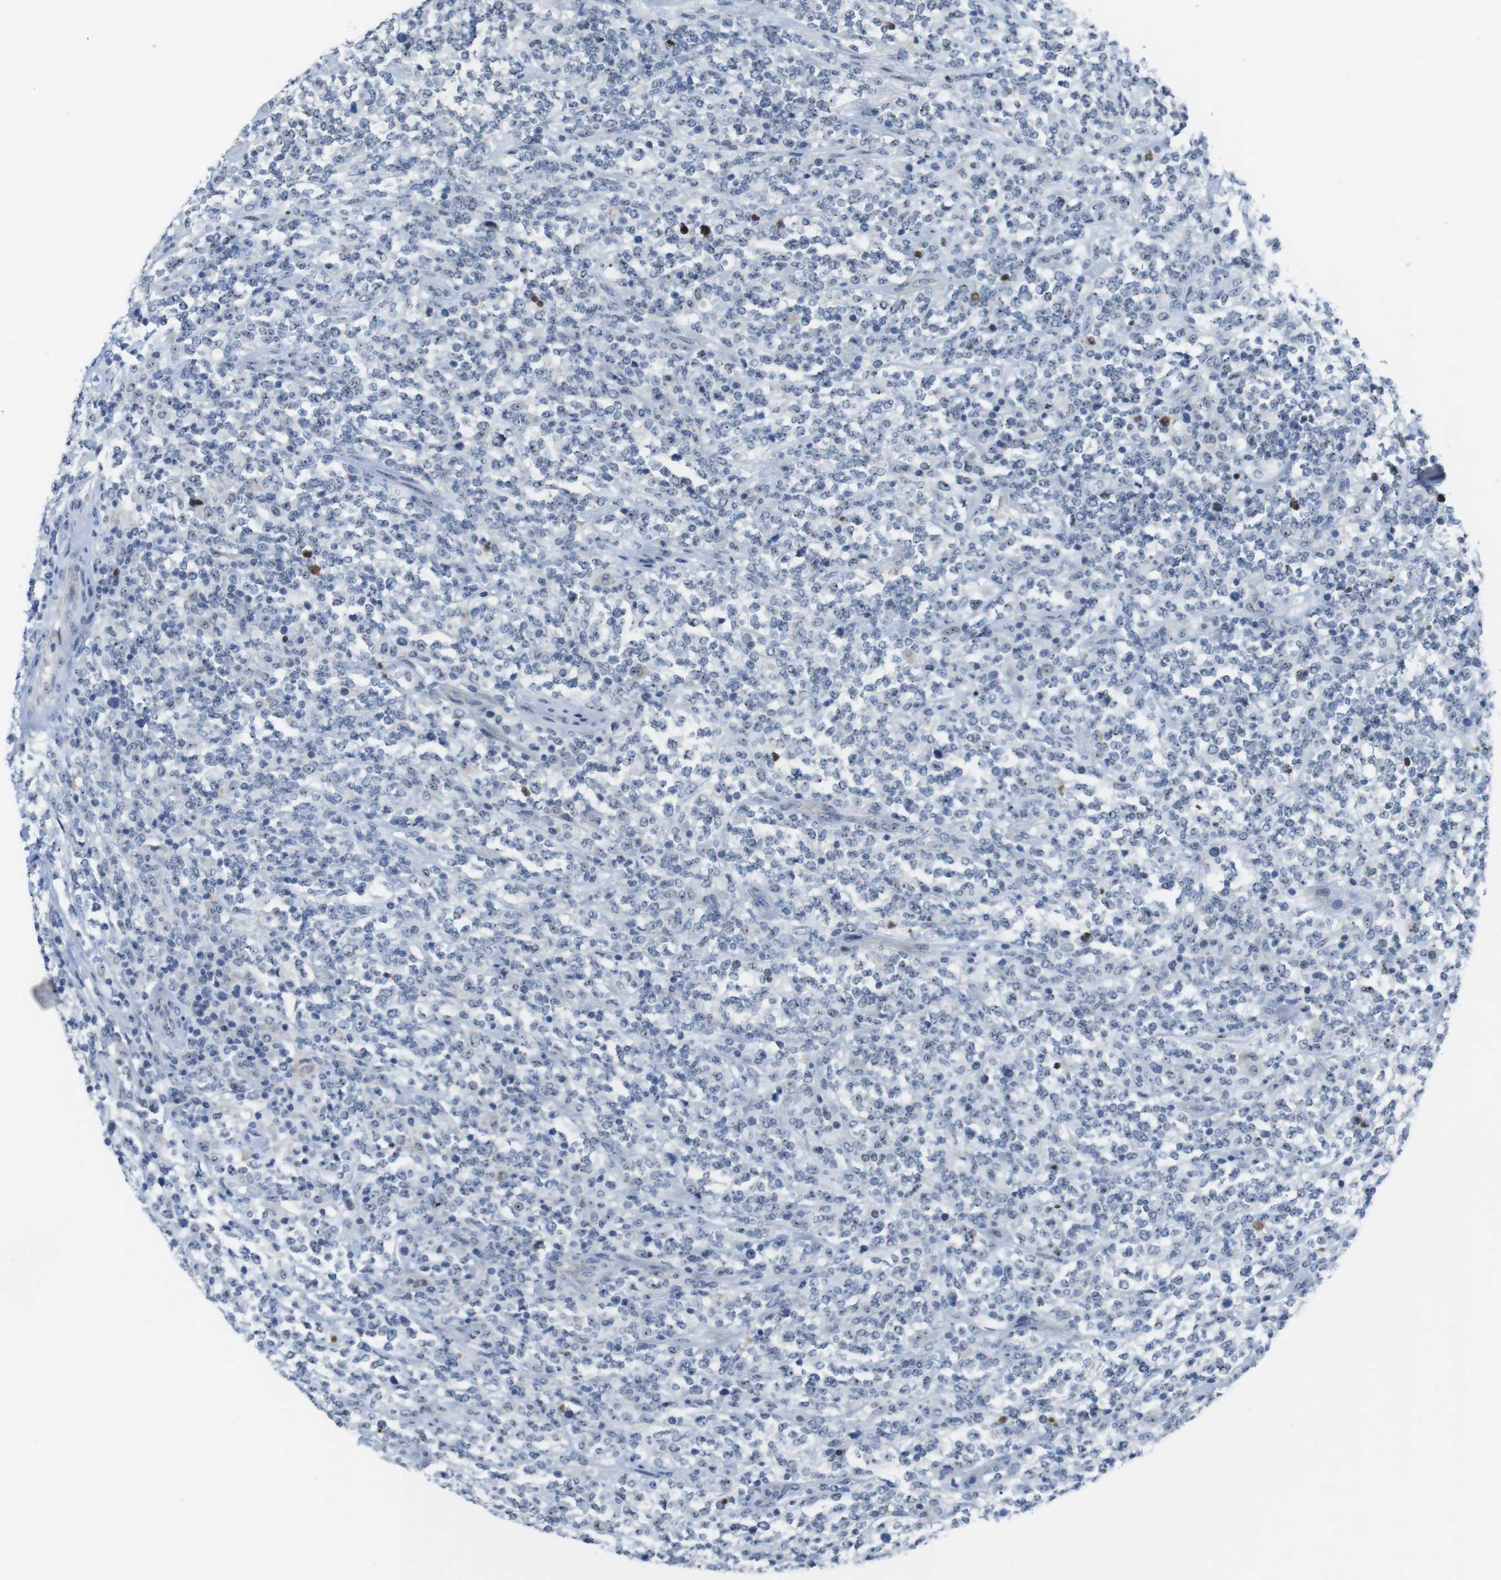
{"staining": {"intensity": "negative", "quantity": "none", "location": "none"}, "tissue": "lymphoma", "cell_type": "Tumor cells", "image_type": "cancer", "snomed": [{"axis": "morphology", "description": "Malignant lymphoma, non-Hodgkin's type, High grade"}, {"axis": "topography", "description": "Soft tissue"}], "caption": "High magnification brightfield microscopy of lymphoma stained with DAB (3,3'-diaminobenzidine) (brown) and counterstained with hematoxylin (blue): tumor cells show no significant positivity.", "gene": "TJP3", "patient": {"sex": "male", "age": 18}}